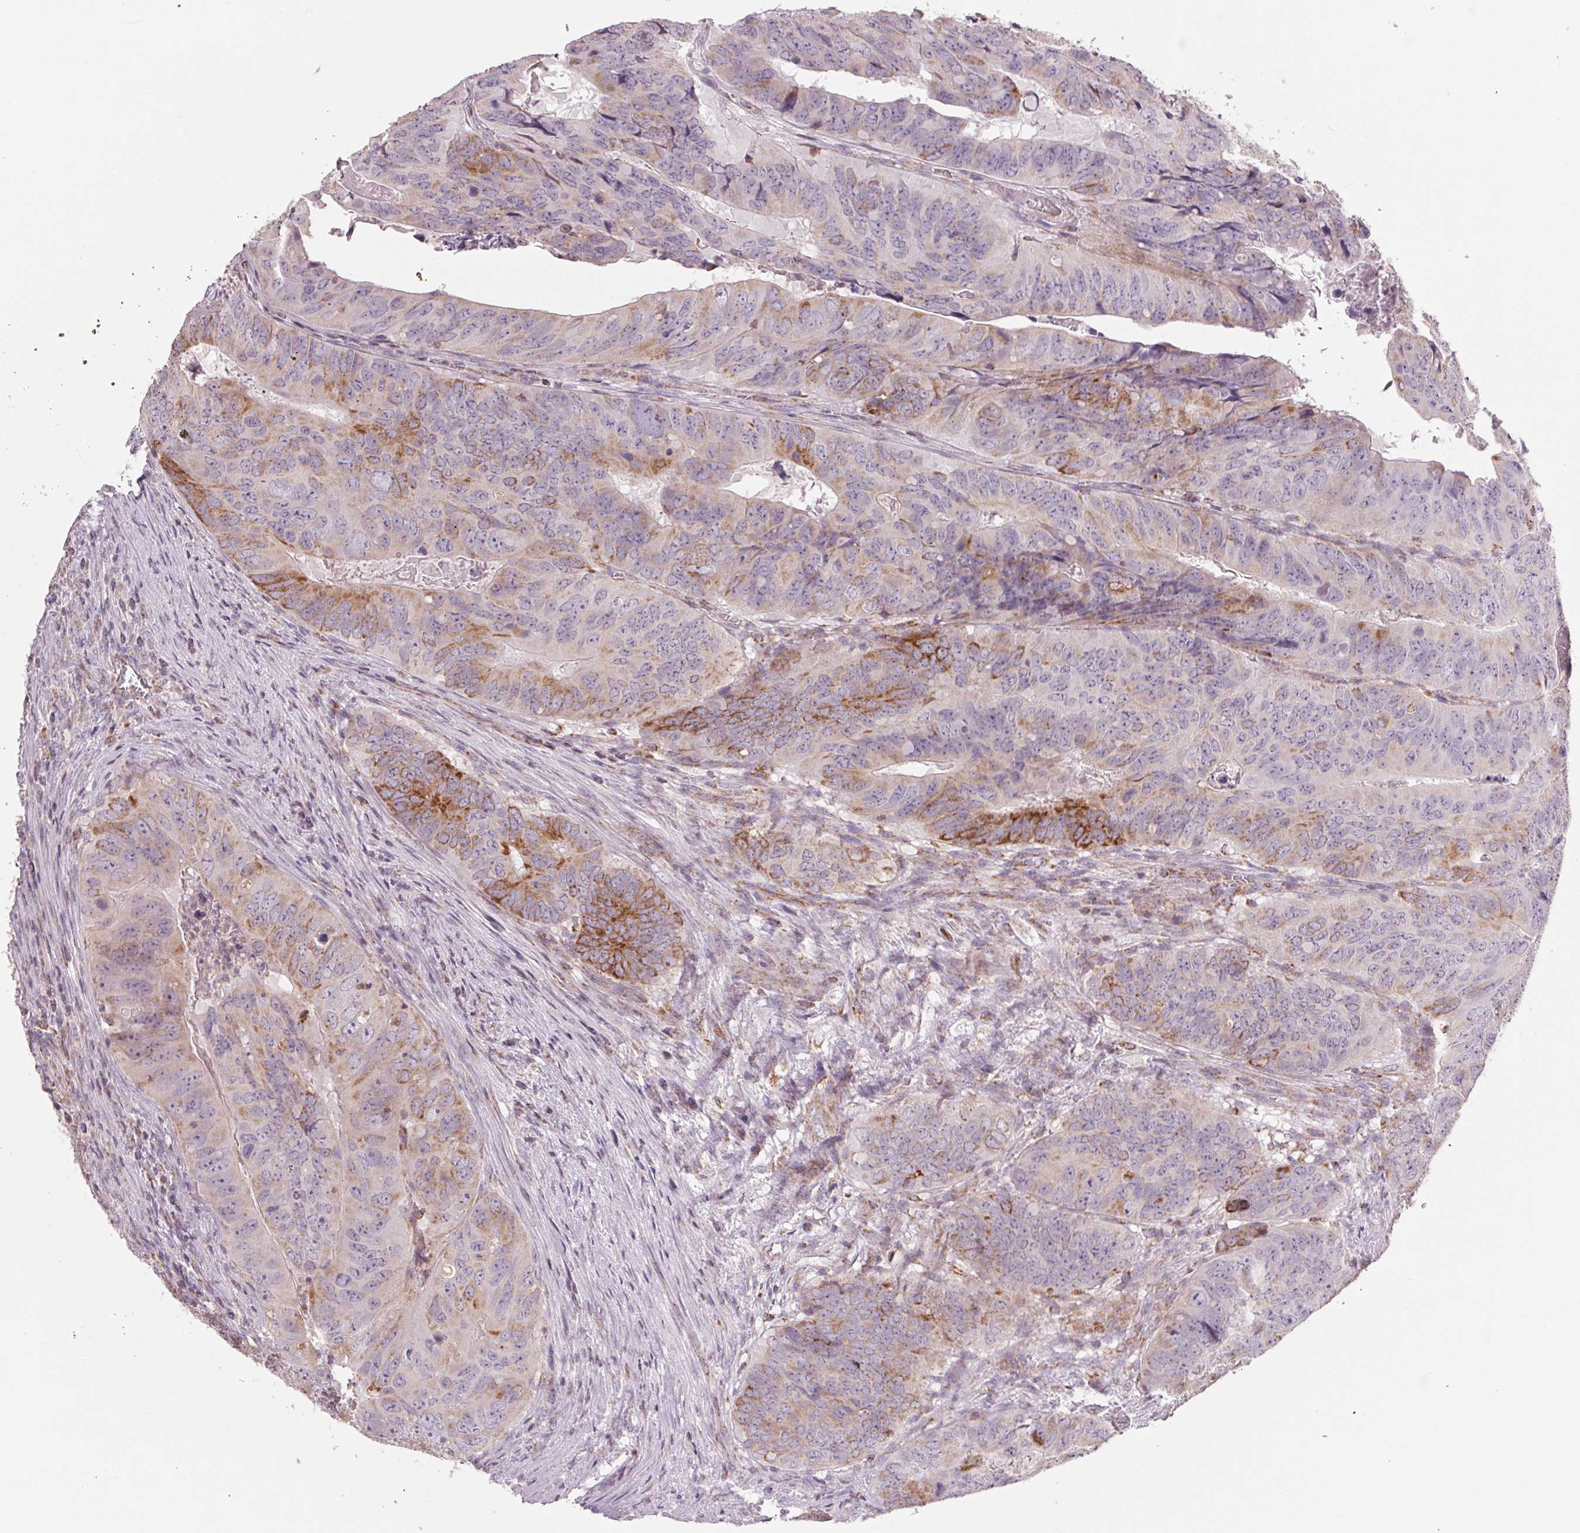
{"staining": {"intensity": "strong", "quantity": "25%-75%", "location": "cytoplasmic/membranous"}, "tissue": "colorectal cancer", "cell_type": "Tumor cells", "image_type": "cancer", "snomed": [{"axis": "morphology", "description": "Adenocarcinoma, NOS"}, {"axis": "topography", "description": "Colon"}], "caption": "Adenocarcinoma (colorectal) stained for a protein (brown) exhibits strong cytoplasmic/membranous positive positivity in about 25%-75% of tumor cells.", "gene": "COX6A1", "patient": {"sex": "male", "age": 79}}